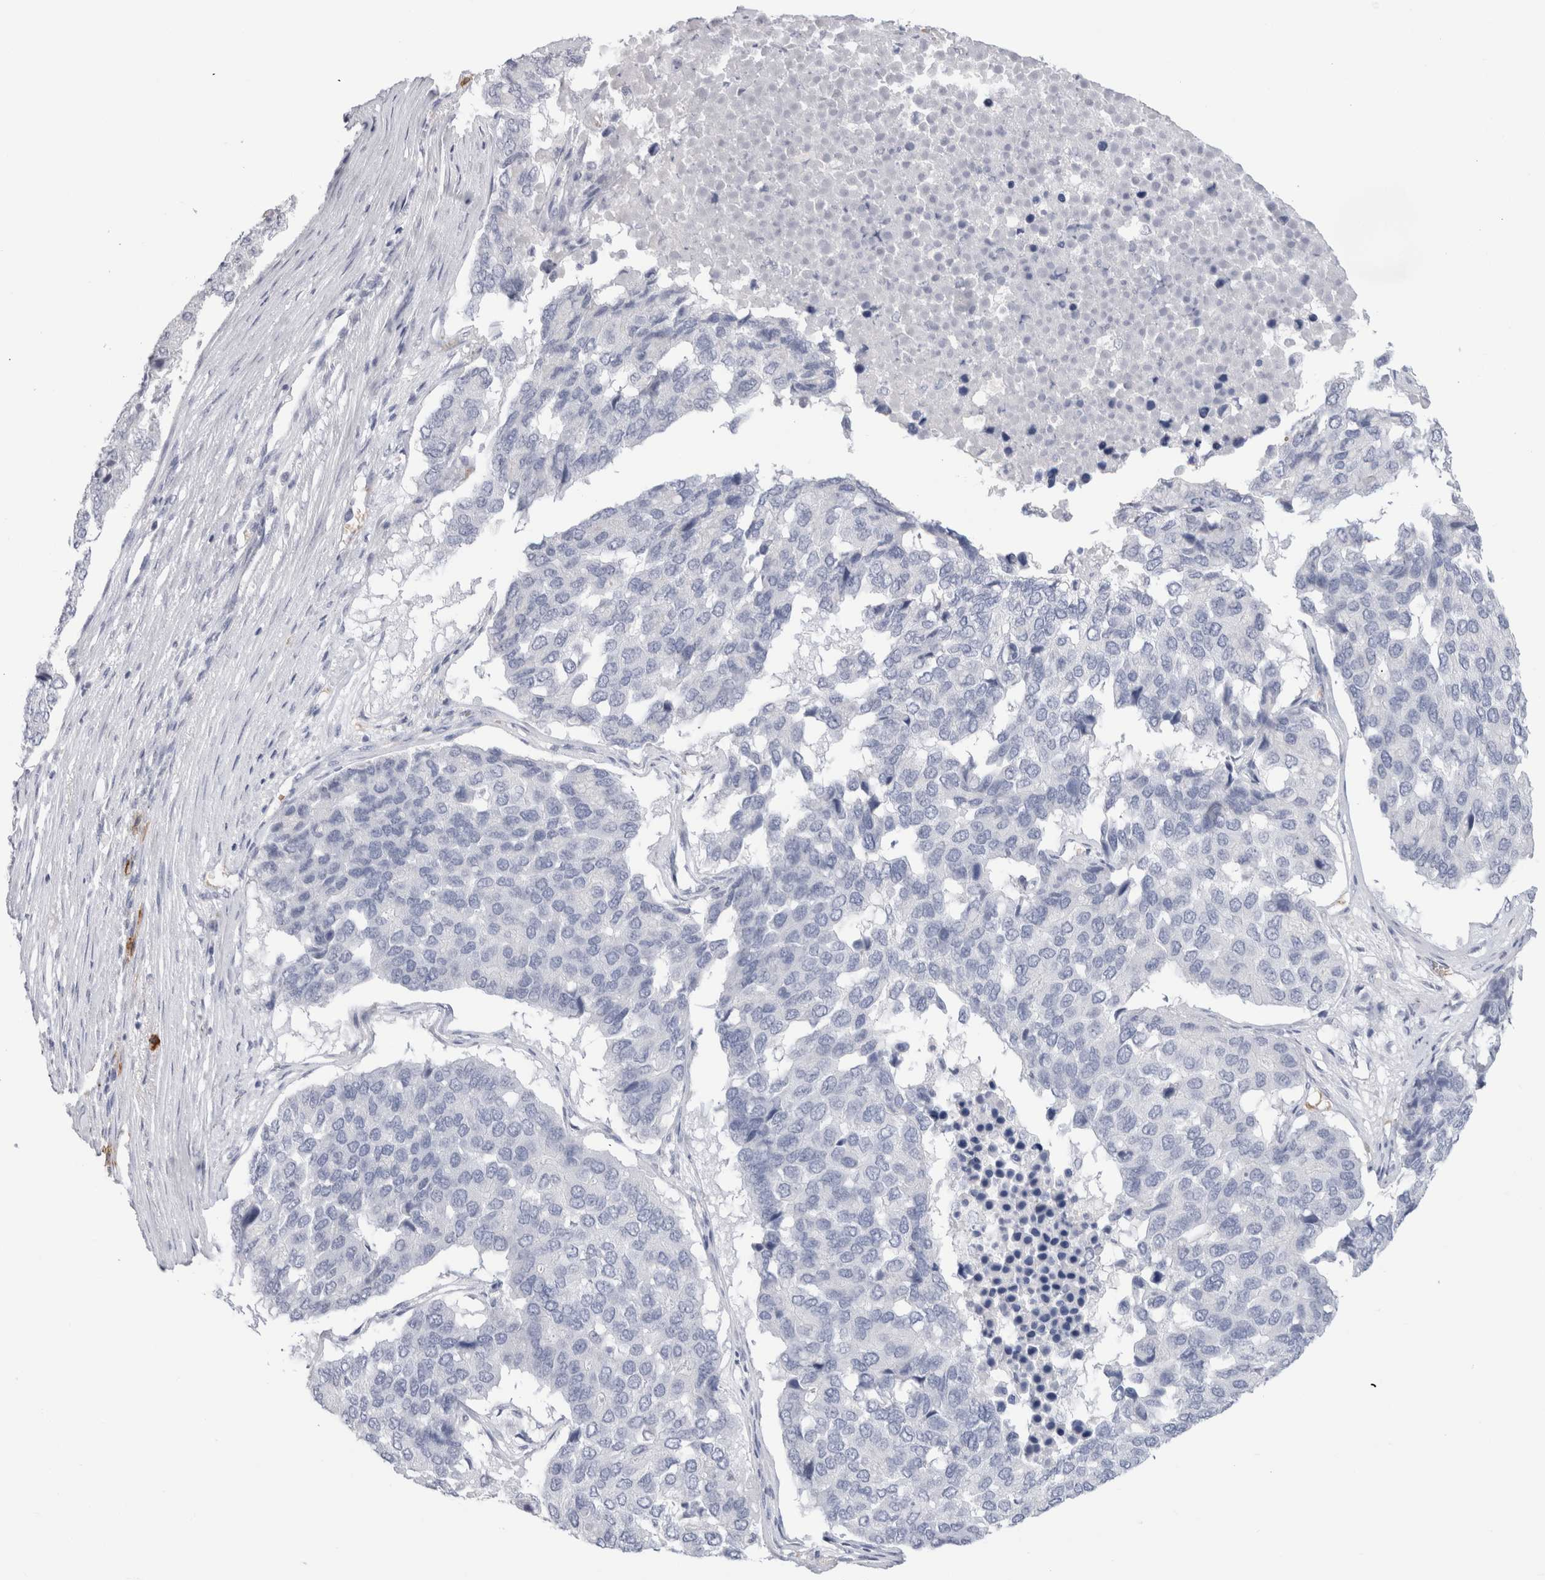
{"staining": {"intensity": "negative", "quantity": "none", "location": "none"}, "tissue": "pancreatic cancer", "cell_type": "Tumor cells", "image_type": "cancer", "snomed": [{"axis": "morphology", "description": "Adenocarcinoma, NOS"}, {"axis": "topography", "description": "Pancreas"}], "caption": "This micrograph is of pancreatic cancer (adenocarcinoma) stained with immunohistochemistry to label a protein in brown with the nuclei are counter-stained blue. There is no staining in tumor cells. Nuclei are stained in blue.", "gene": "CD38", "patient": {"sex": "male", "age": 50}}